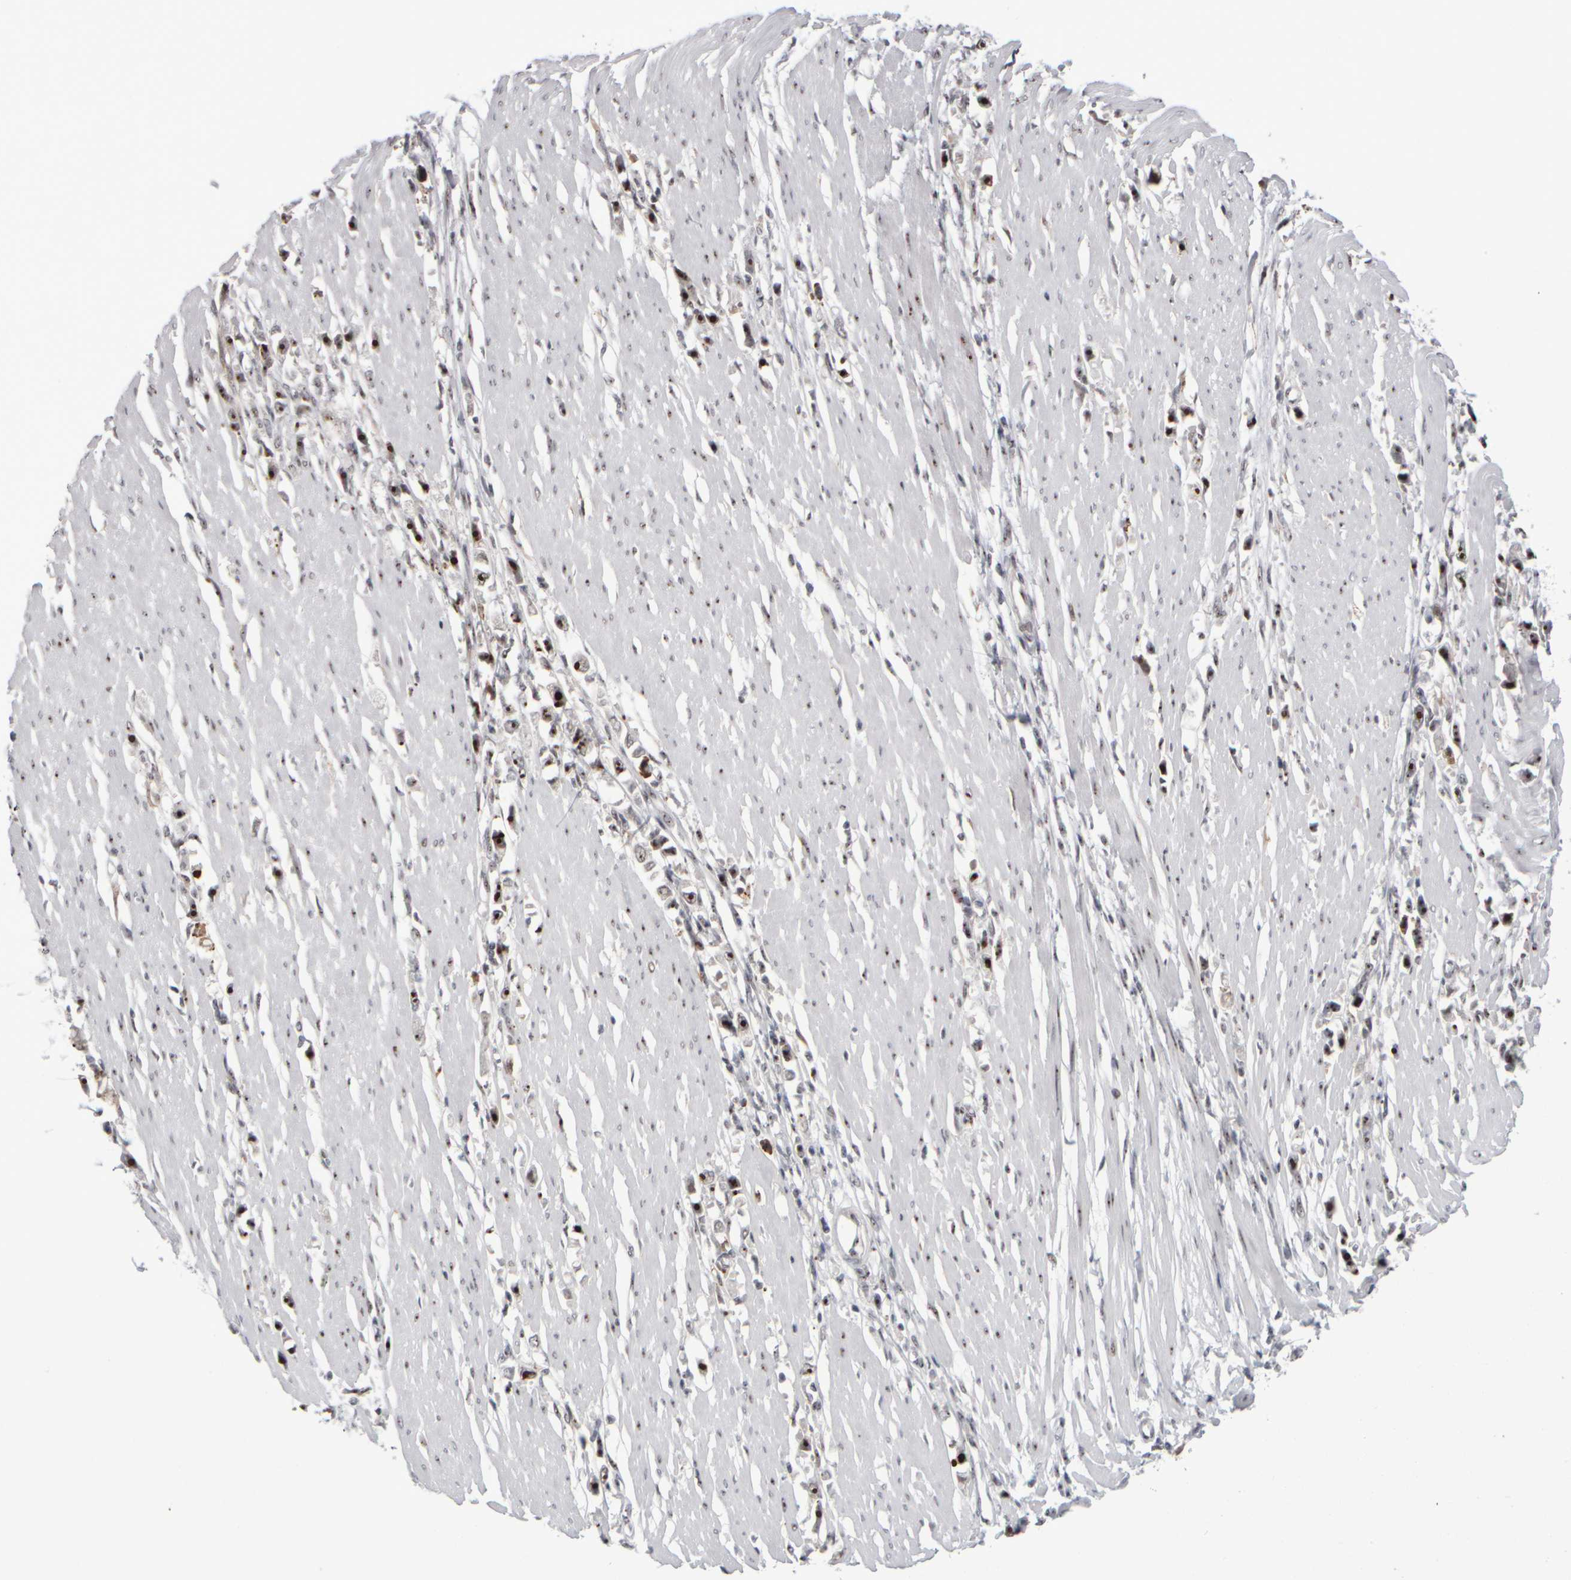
{"staining": {"intensity": "strong", "quantity": ">75%", "location": "nuclear"}, "tissue": "stomach cancer", "cell_type": "Tumor cells", "image_type": "cancer", "snomed": [{"axis": "morphology", "description": "Adenocarcinoma, NOS"}, {"axis": "topography", "description": "Stomach"}], "caption": "The immunohistochemical stain highlights strong nuclear positivity in tumor cells of stomach cancer tissue.", "gene": "SURF6", "patient": {"sex": "female", "age": 59}}